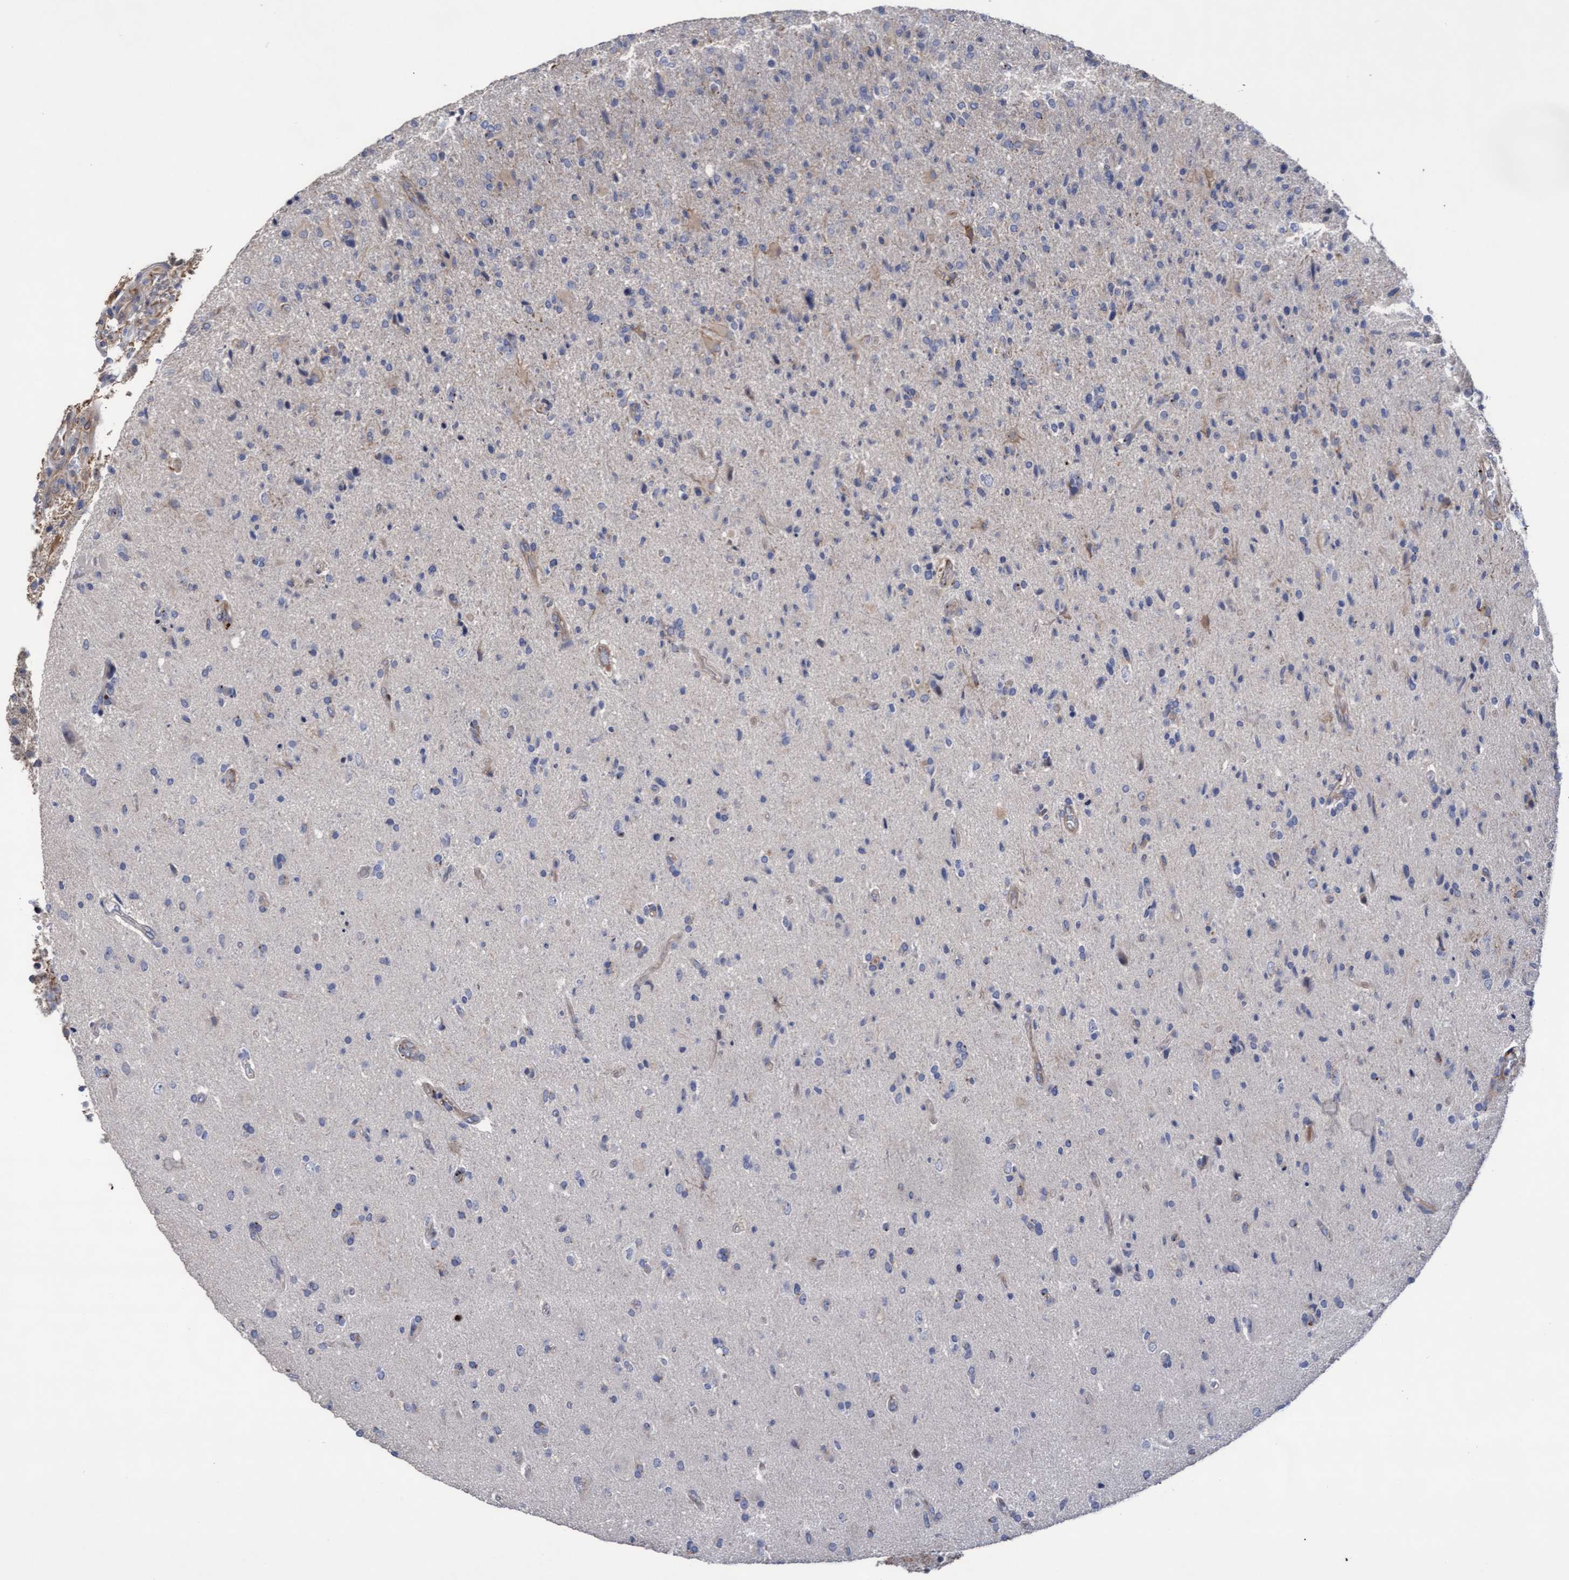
{"staining": {"intensity": "negative", "quantity": "none", "location": "none"}, "tissue": "glioma", "cell_type": "Tumor cells", "image_type": "cancer", "snomed": [{"axis": "morphology", "description": "Glioma, malignant, High grade"}, {"axis": "topography", "description": "Brain"}], "caption": "This is an IHC photomicrograph of malignant glioma (high-grade). There is no staining in tumor cells.", "gene": "KRT24", "patient": {"sex": "male", "age": 72}}